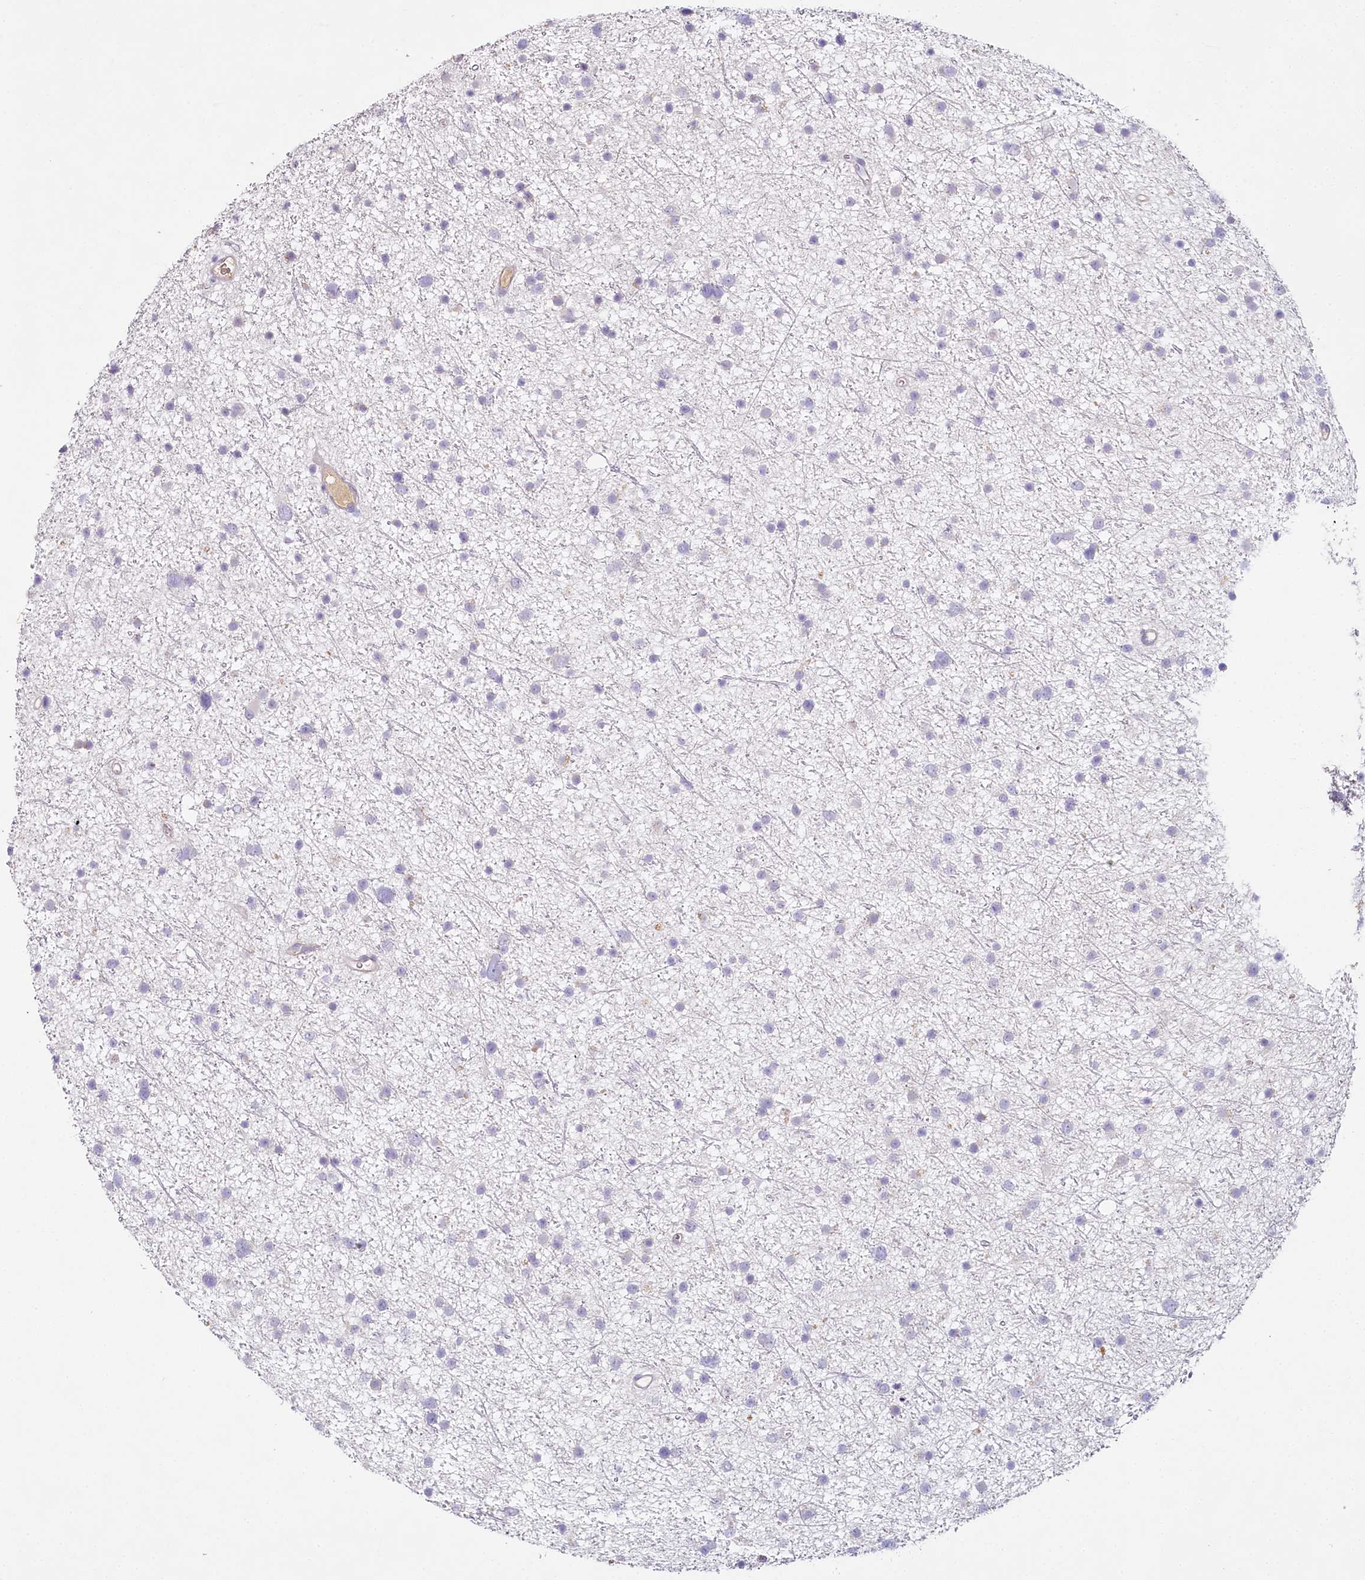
{"staining": {"intensity": "negative", "quantity": "none", "location": "none"}, "tissue": "glioma", "cell_type": "Tumor cells", "image_type": "cancer", "snomed": [{"axis": "morphology", "description": "Glioma, malignant, Low grade"}, {"axis": "topography", "description": "Cerebral cortex"}], "caption": "A micrograph of glioma stained for a protein reveals no brown staining in tumor cells.", "gene": "HPD", "patient": {"sex": "female", "age": 39}}